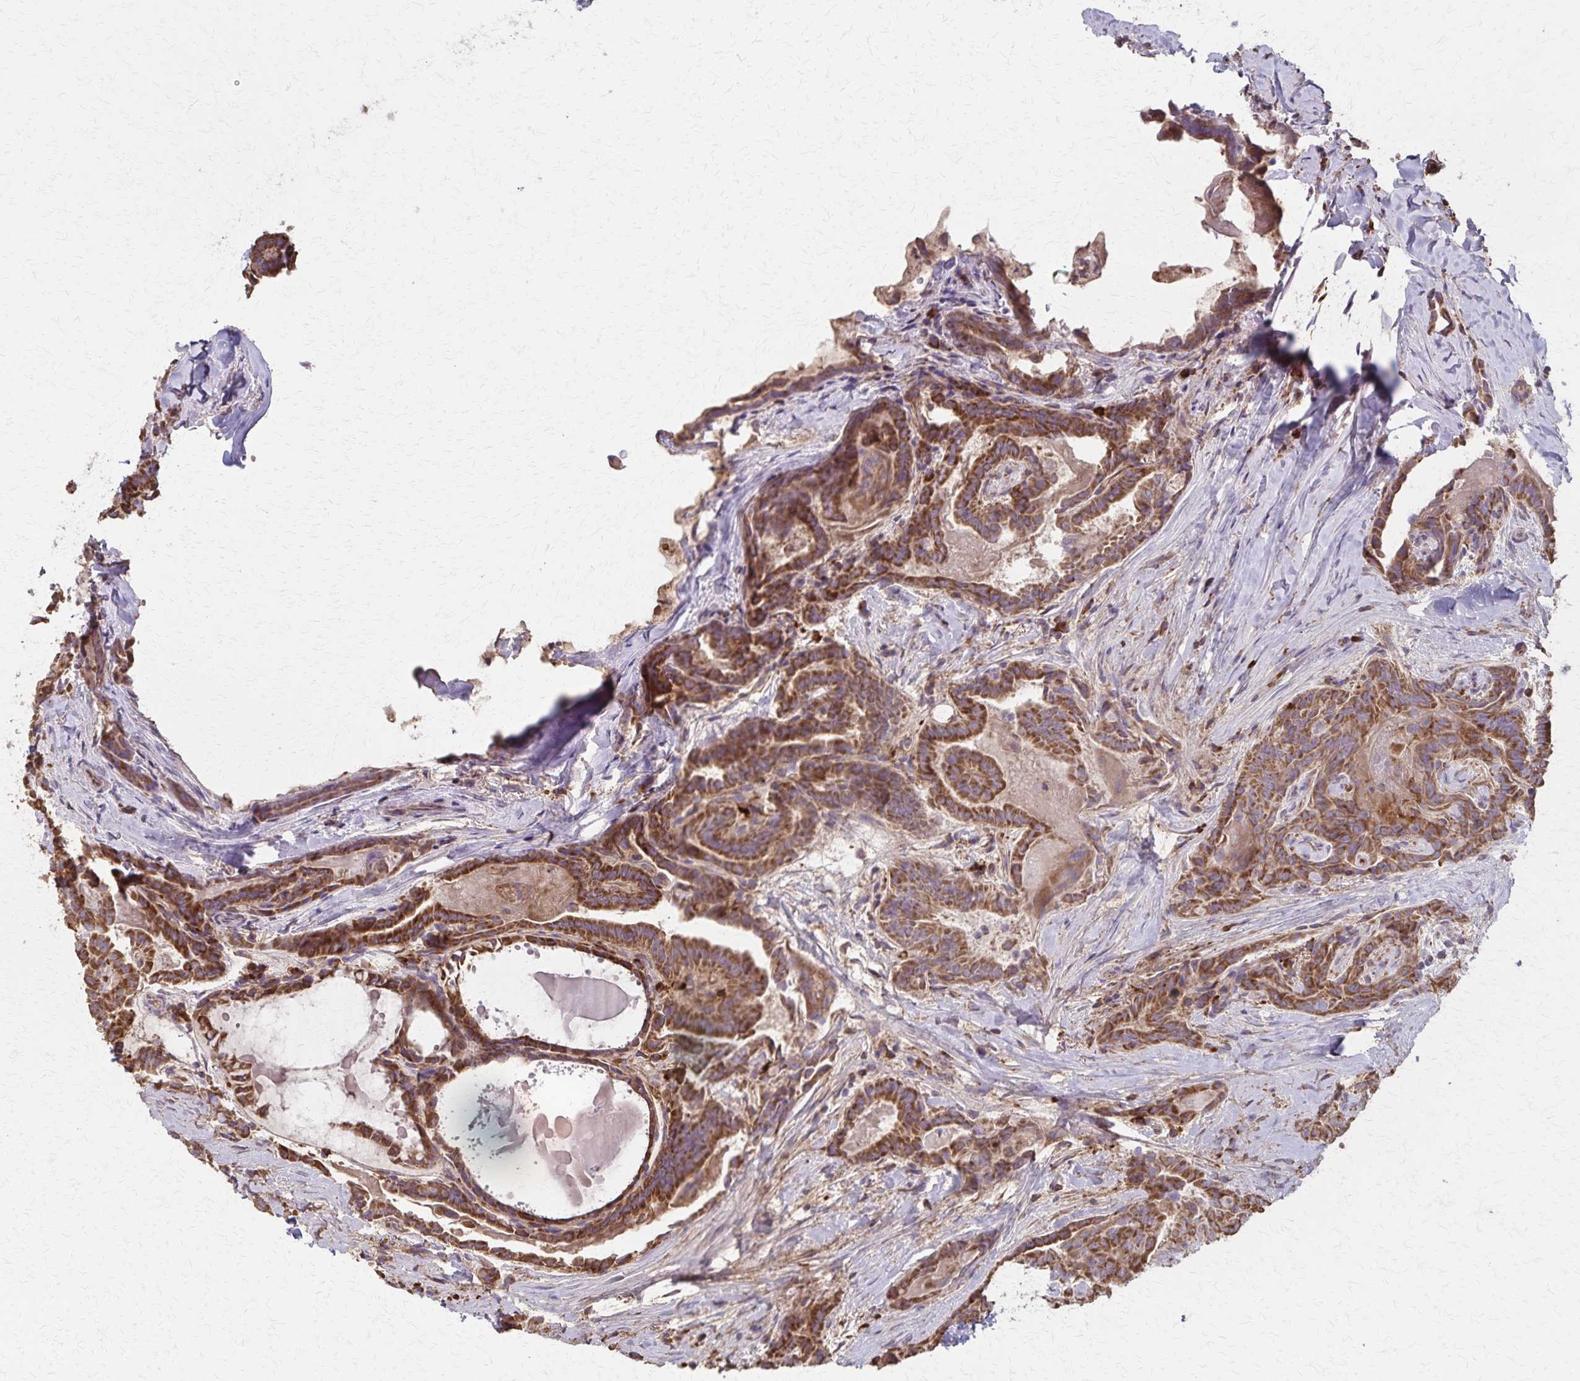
{"staining": {"intensity": "strong", "quantity": ">75%", "location": "cytoplasmic/membranous"}, "tissue": "thyroid cancer", "cell_type": "Tumor cells", "image_type": "cancer", "snomed": [{"axis": "morphology", "description": "Papillary adenocarcinoma, NOS"}, {"axis": "topography", "description": "Thyroid gland"}], "caption": "Immunohistochemistry of human thyroid cancer displays high levels of strong cytoplasmic/membranous expression in approximately >75% of tumor cells.", "gene": "RNF10", "patient": {"sex": "female", "age": 61}}